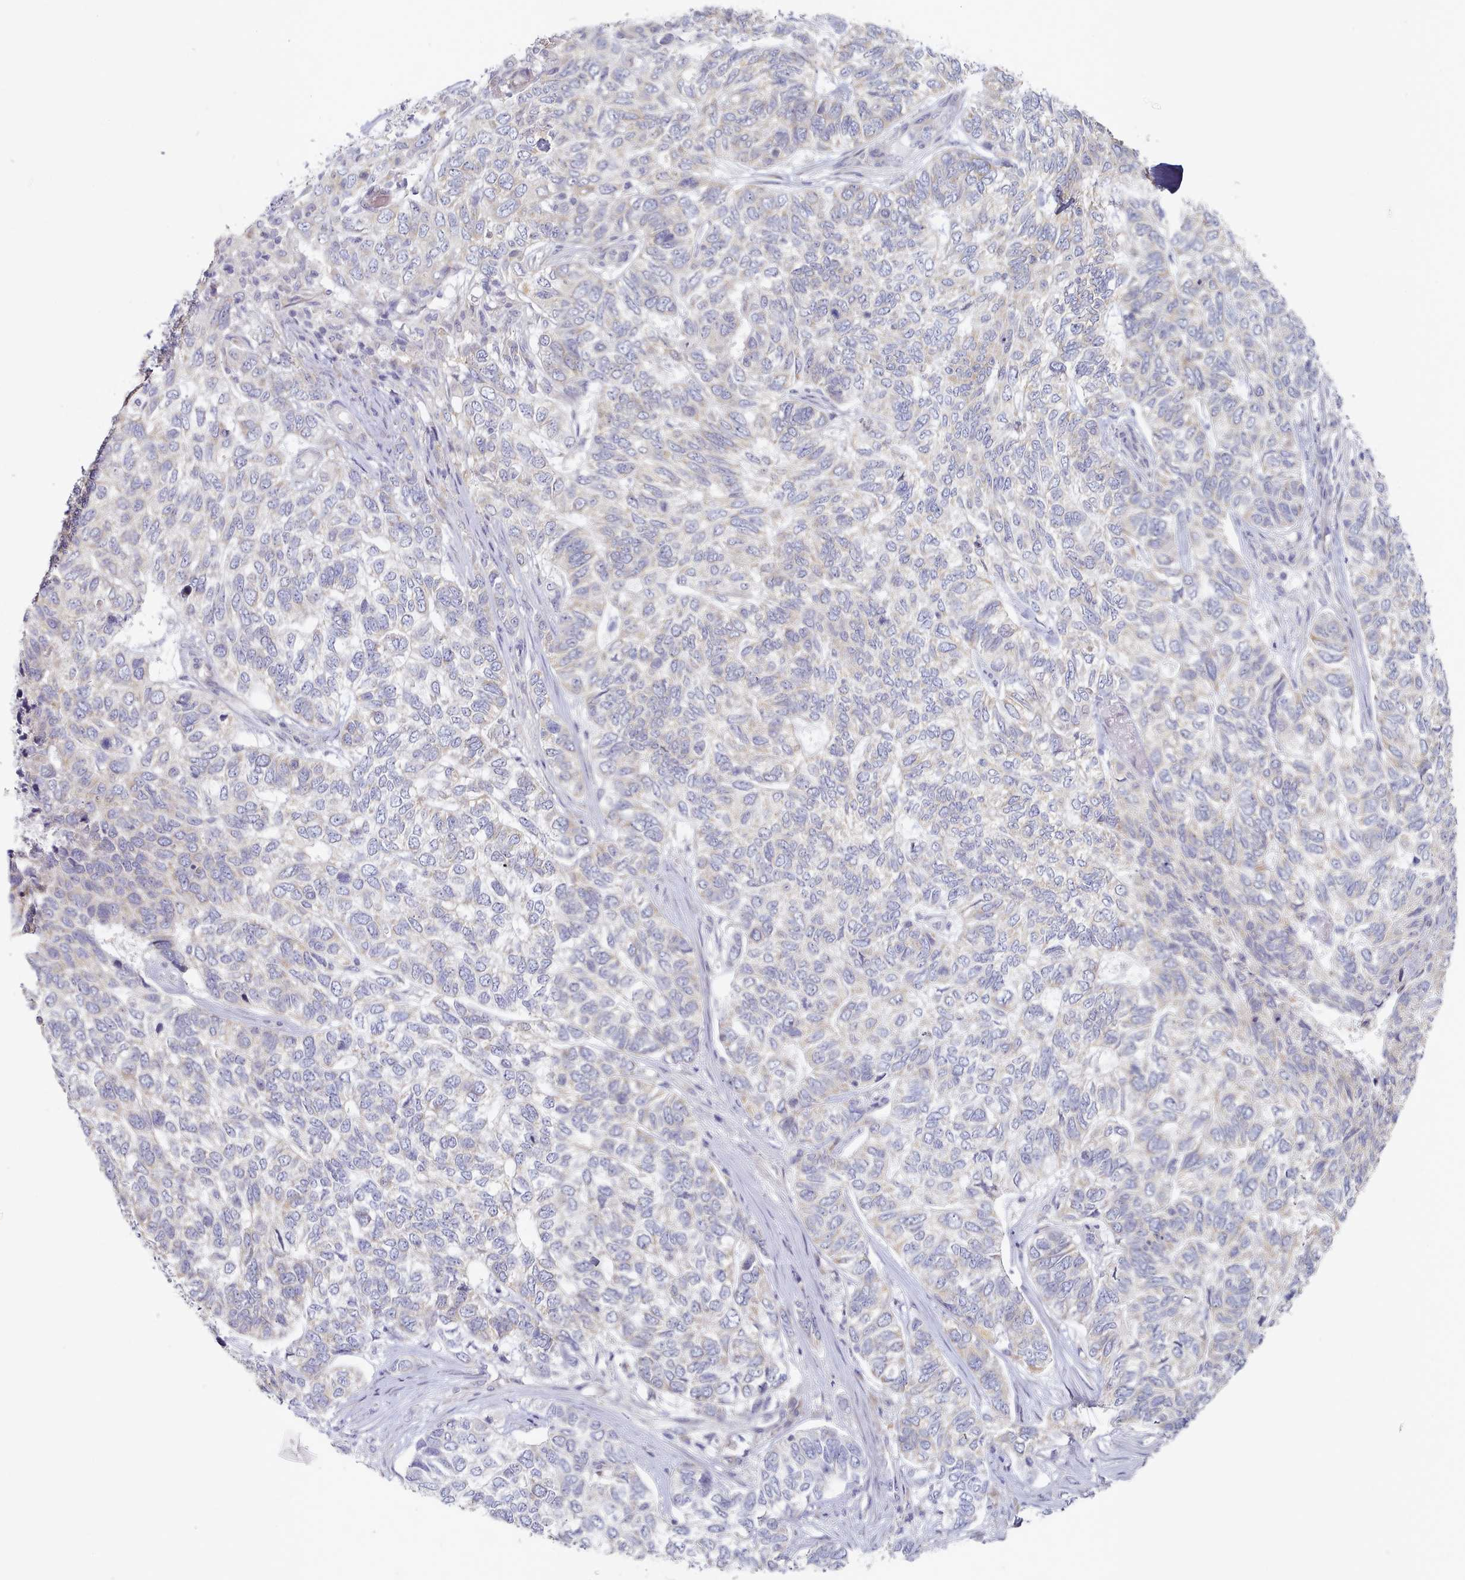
{"staining": {"intensity": "negative", "quantity": "none", "location": "none"}, "tissue": "skin cancer", "cell_type": "Tumor cells", "image_type": "cancer", "snomed": [{"axis": "morphology", "description": "Basal cell carcinoma"}, {"axis": "topography", "description": "Skin"}], "caption": "A high-resolution histopathology image shows IHC staining of skin cancer, which displays no significant positivity in tumor cells.", "gene": "TYW1B", "patient": {"sex": "female", "age": 65}}